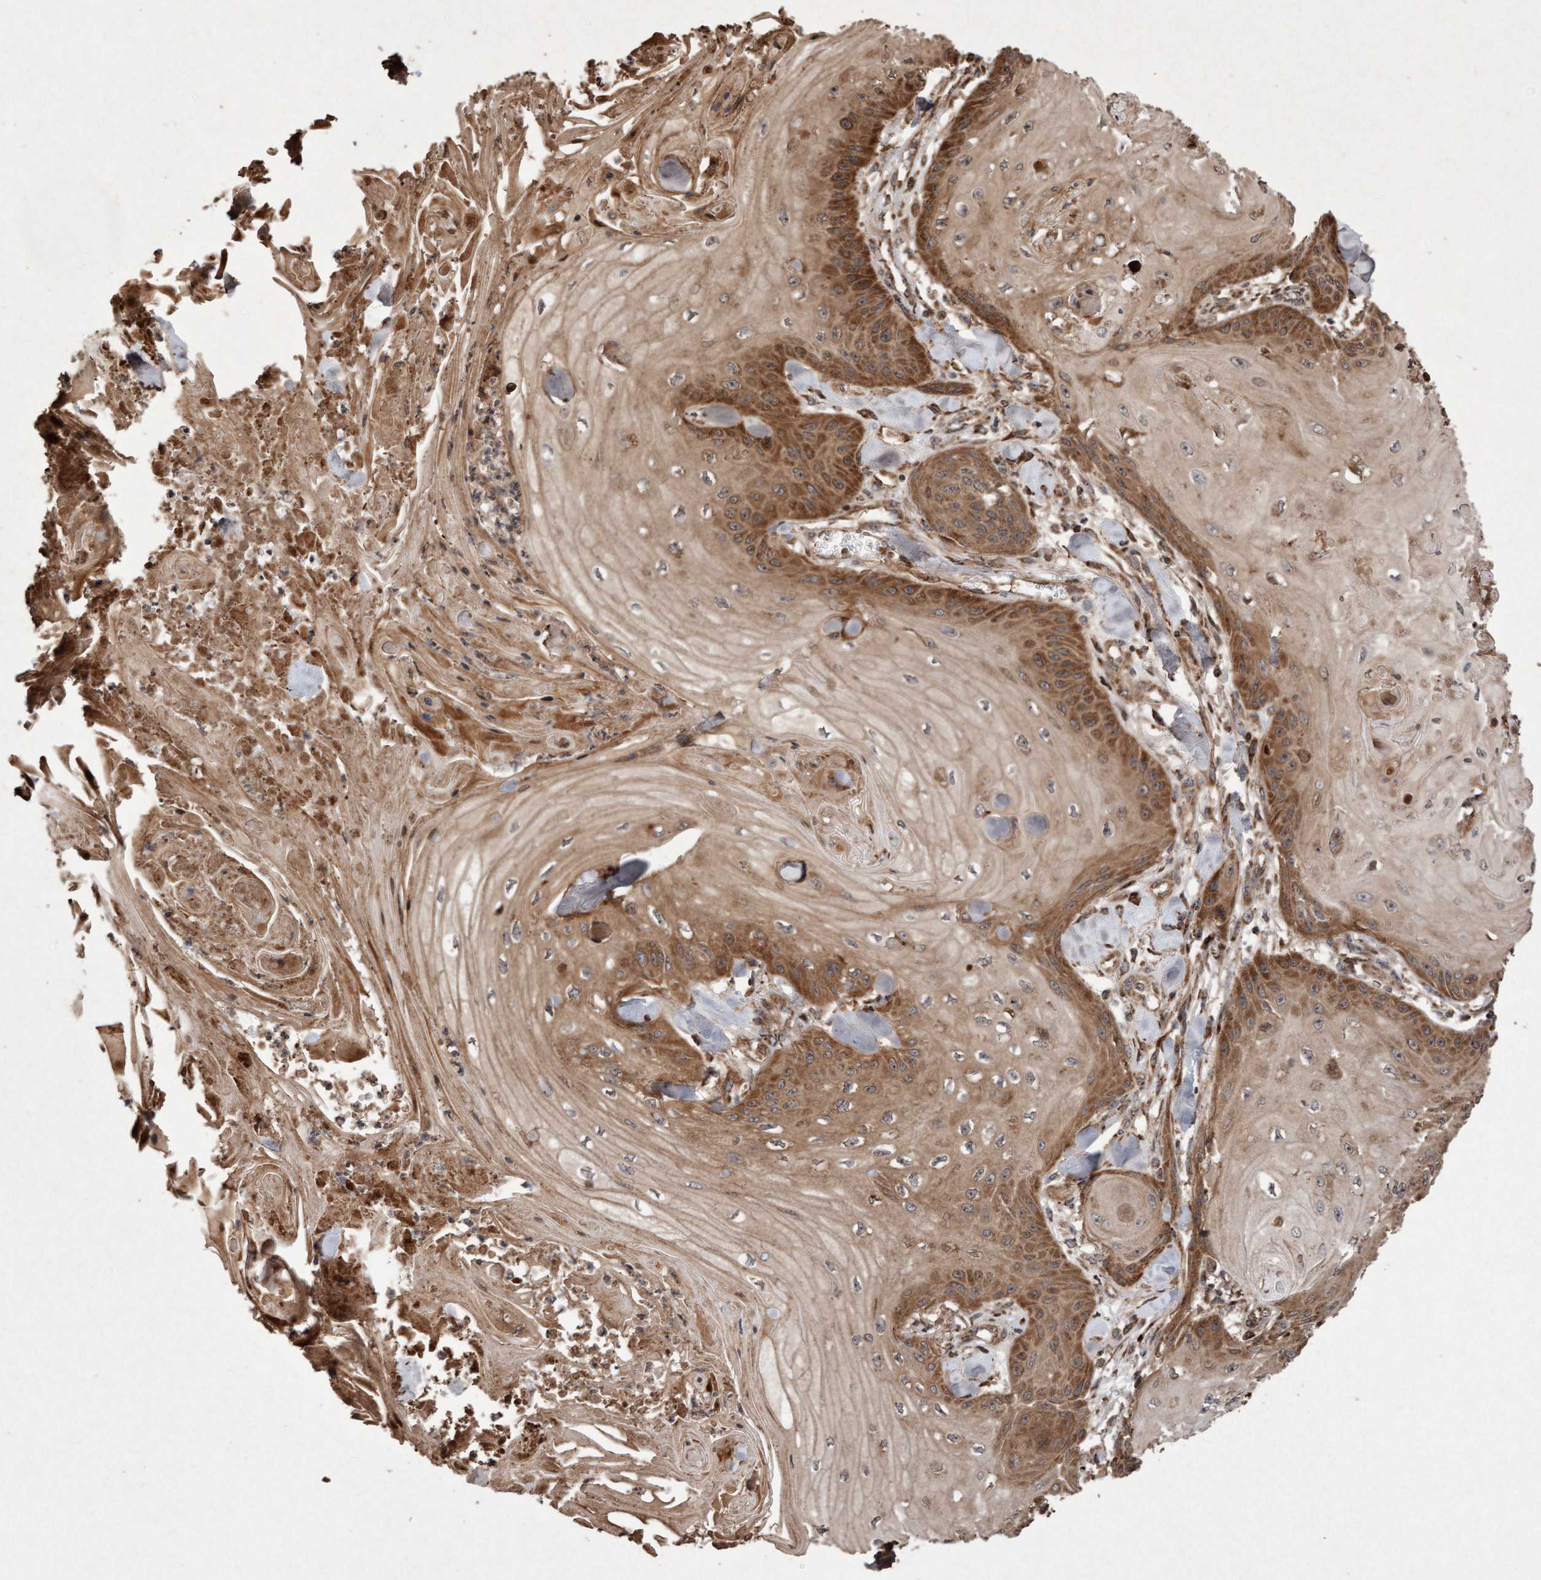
{"staining": {"intensity": "moderate", "quantity": ">75%", "location": "cytoplasmic/membranous"}, "tissue": "skin cancer", "cell_type": "Tumor cells", "image_type": "cancer", "snomed": [{"axis": "morphology", "description": "Squamous cell carcinoma, NOS"}, {"axis": "topography", "description": "Skin"}], "caption": "Immunohistochemistry histopathology image of skin cancer (squamous cell carcinoma) stained for a protein (brown), which exhibits medium levels of moderate cytoplasmic/membranous expression in approximately >75% of tumor cells.", "gene": "OSBP2", "patient": {"sex": "male", "age": 74}}